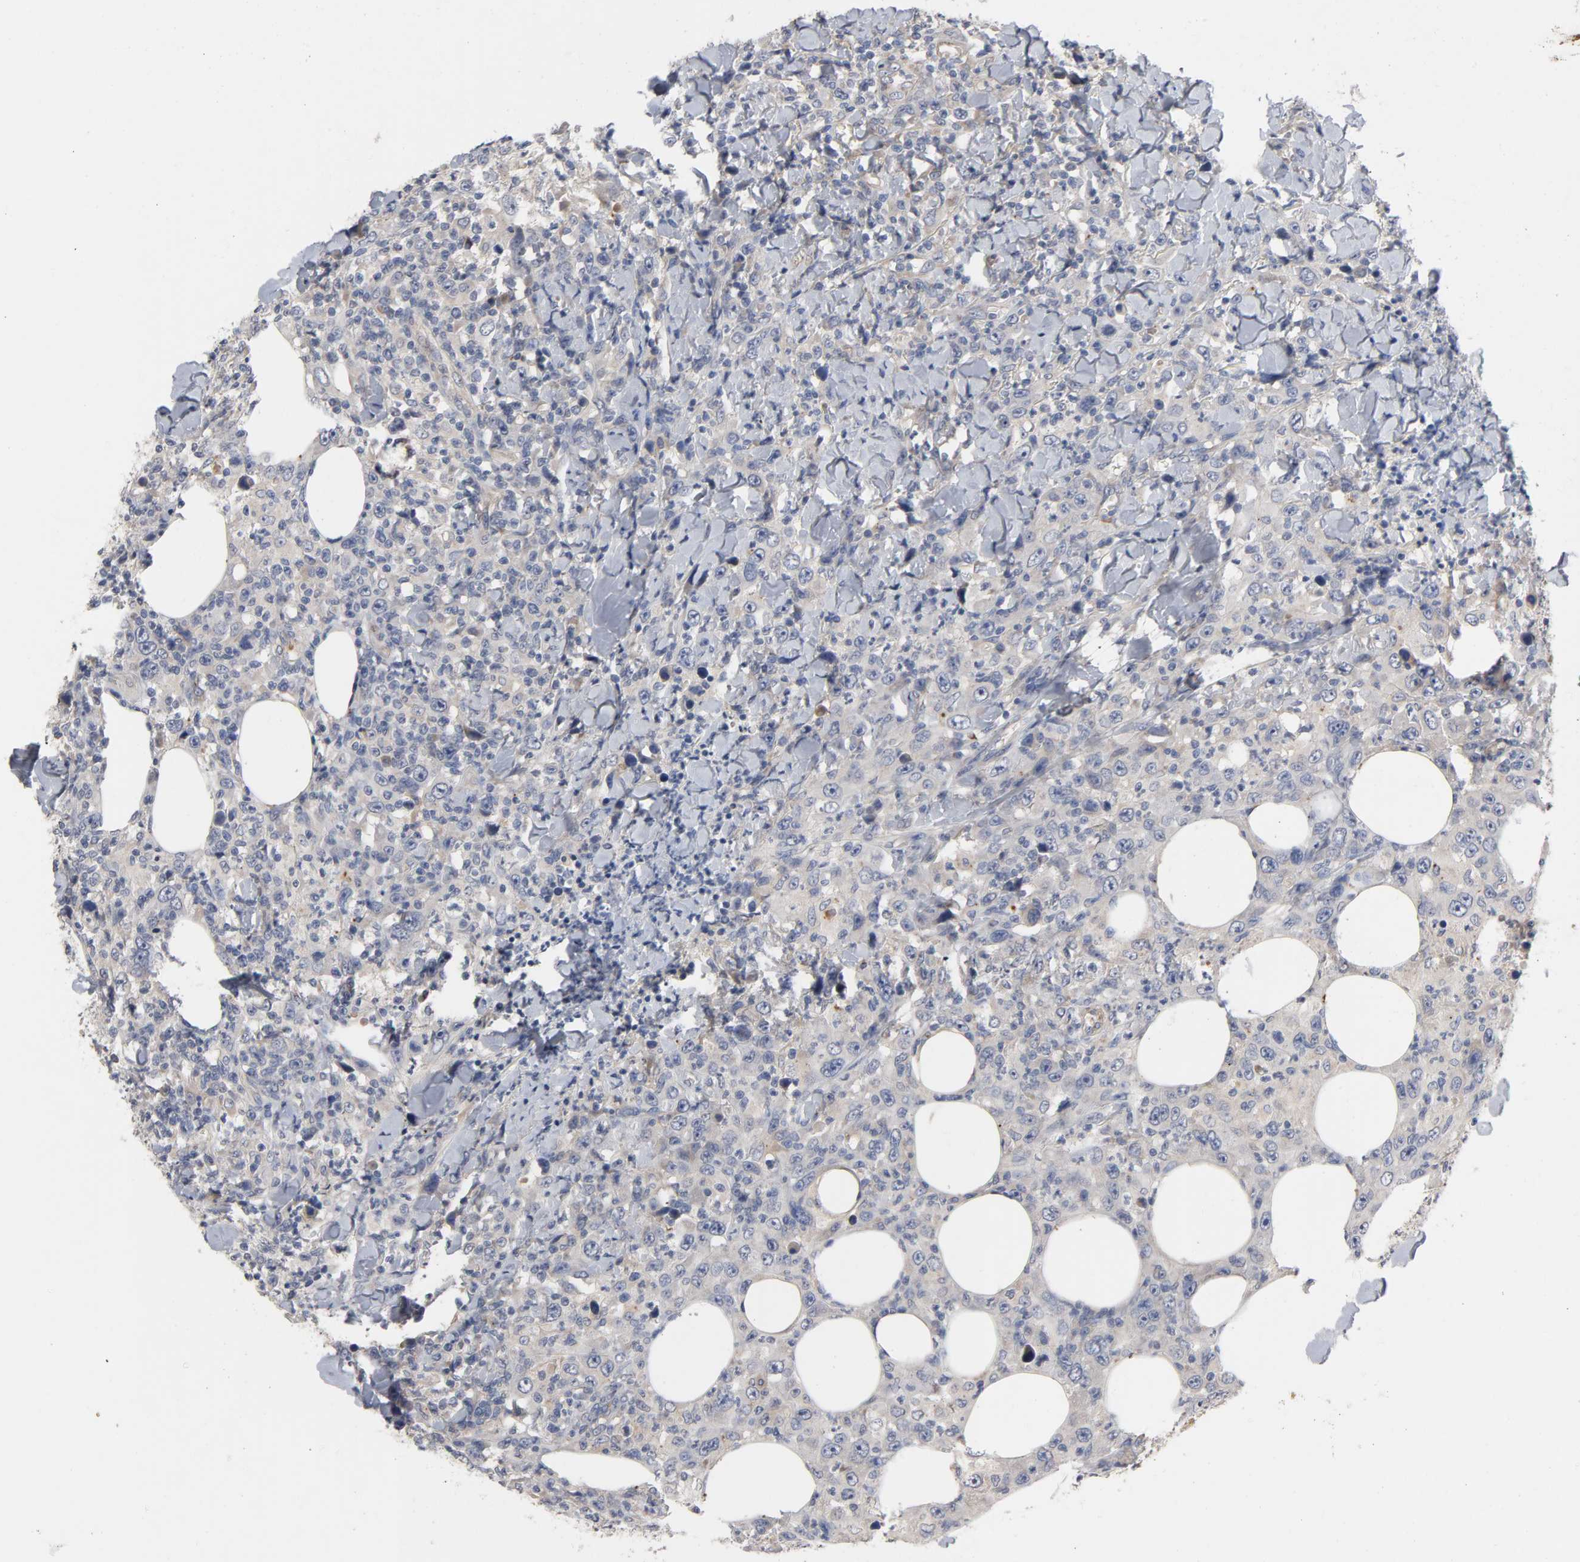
{"staining": {"intensity": "weak", "quantity": "25%-75%", "location": "cytoplasmic/membranous"}, "tissue": "thyroid cancer", "cell_type": "Tumor cells", "image_type": "cancer", "snomed": [{"axis": "morphology", "description": "Carcinoma, NOS"}, {"axis": "topography", "description": "Thyroid gland"}], "caption": "High-magnification brightfield microscopy of thyroid carcinoma stained with DAB (3,3'-diaminobenzidine) (brown) and counterstained with hematoxylin (blue). tumor cells exhibit weak cytoplasmic/membranous positivity is present in about25%-75% of cells.", "gene": "CCDC134", "patient": {"sex": "female", "age": 77}}